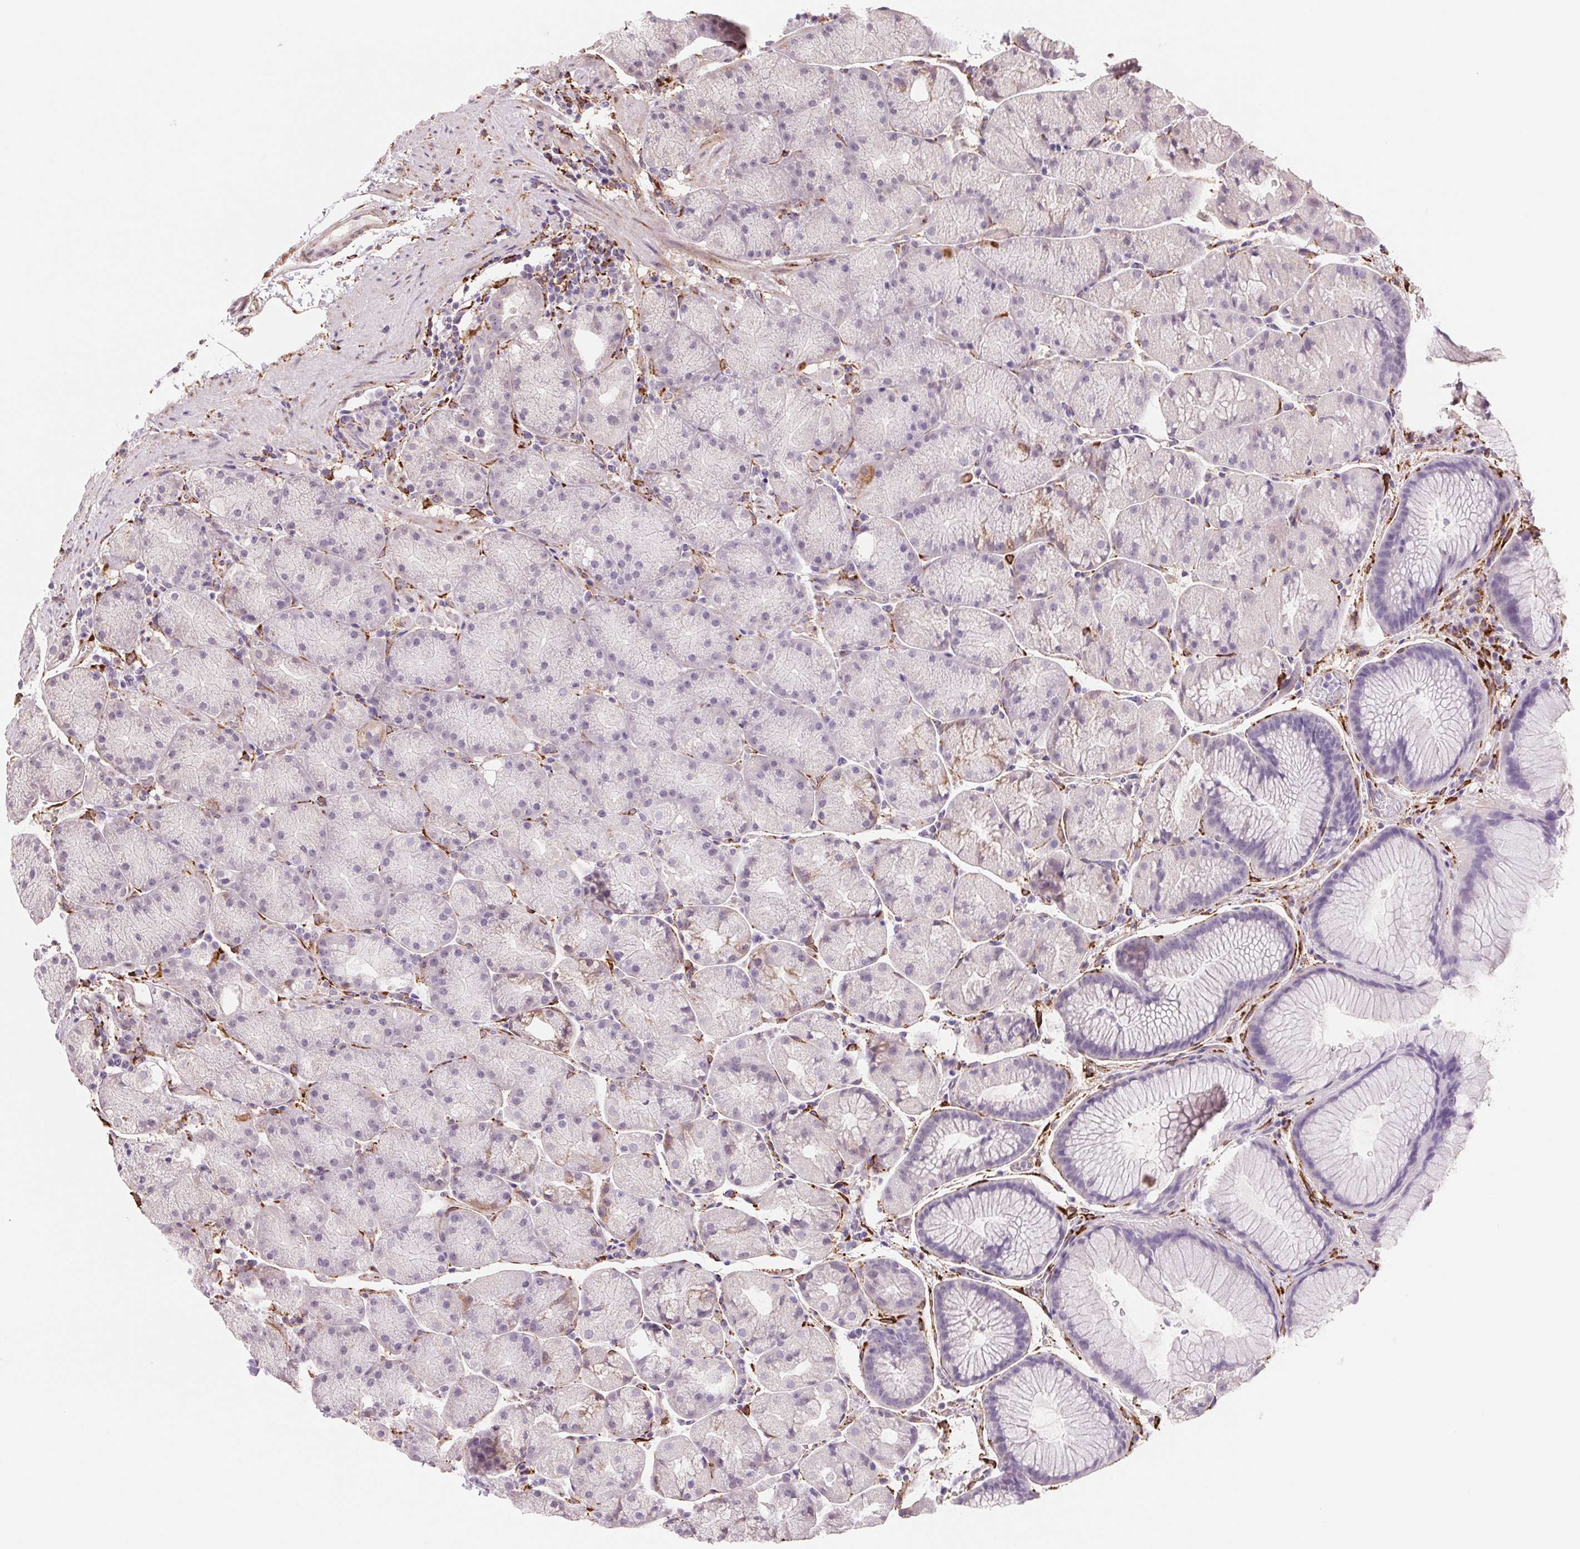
{"staining": {"intensity": "negative", "quantity": "none", "location": "none"}, "tissue": "stomach", "cell_type": "Glandular cells", "image_type": "normal", "snomed": [{"axis": "morphology", "description": "Normal tissue, NOS"}, {"axis": "topography", "description": "Stomach, upper"}, {"axis": "topography", "description": "Stomach"}], "caption": "High magnification brightfield microscopy of normal stomach stained with DAB (3,3'-diaminobenzidine) (brown) and counterstained with hematoxylin (blue): glandular cells show no significant expression.", "gene": "FKBP10", "patient": {"sex": "male", "age": 48}}